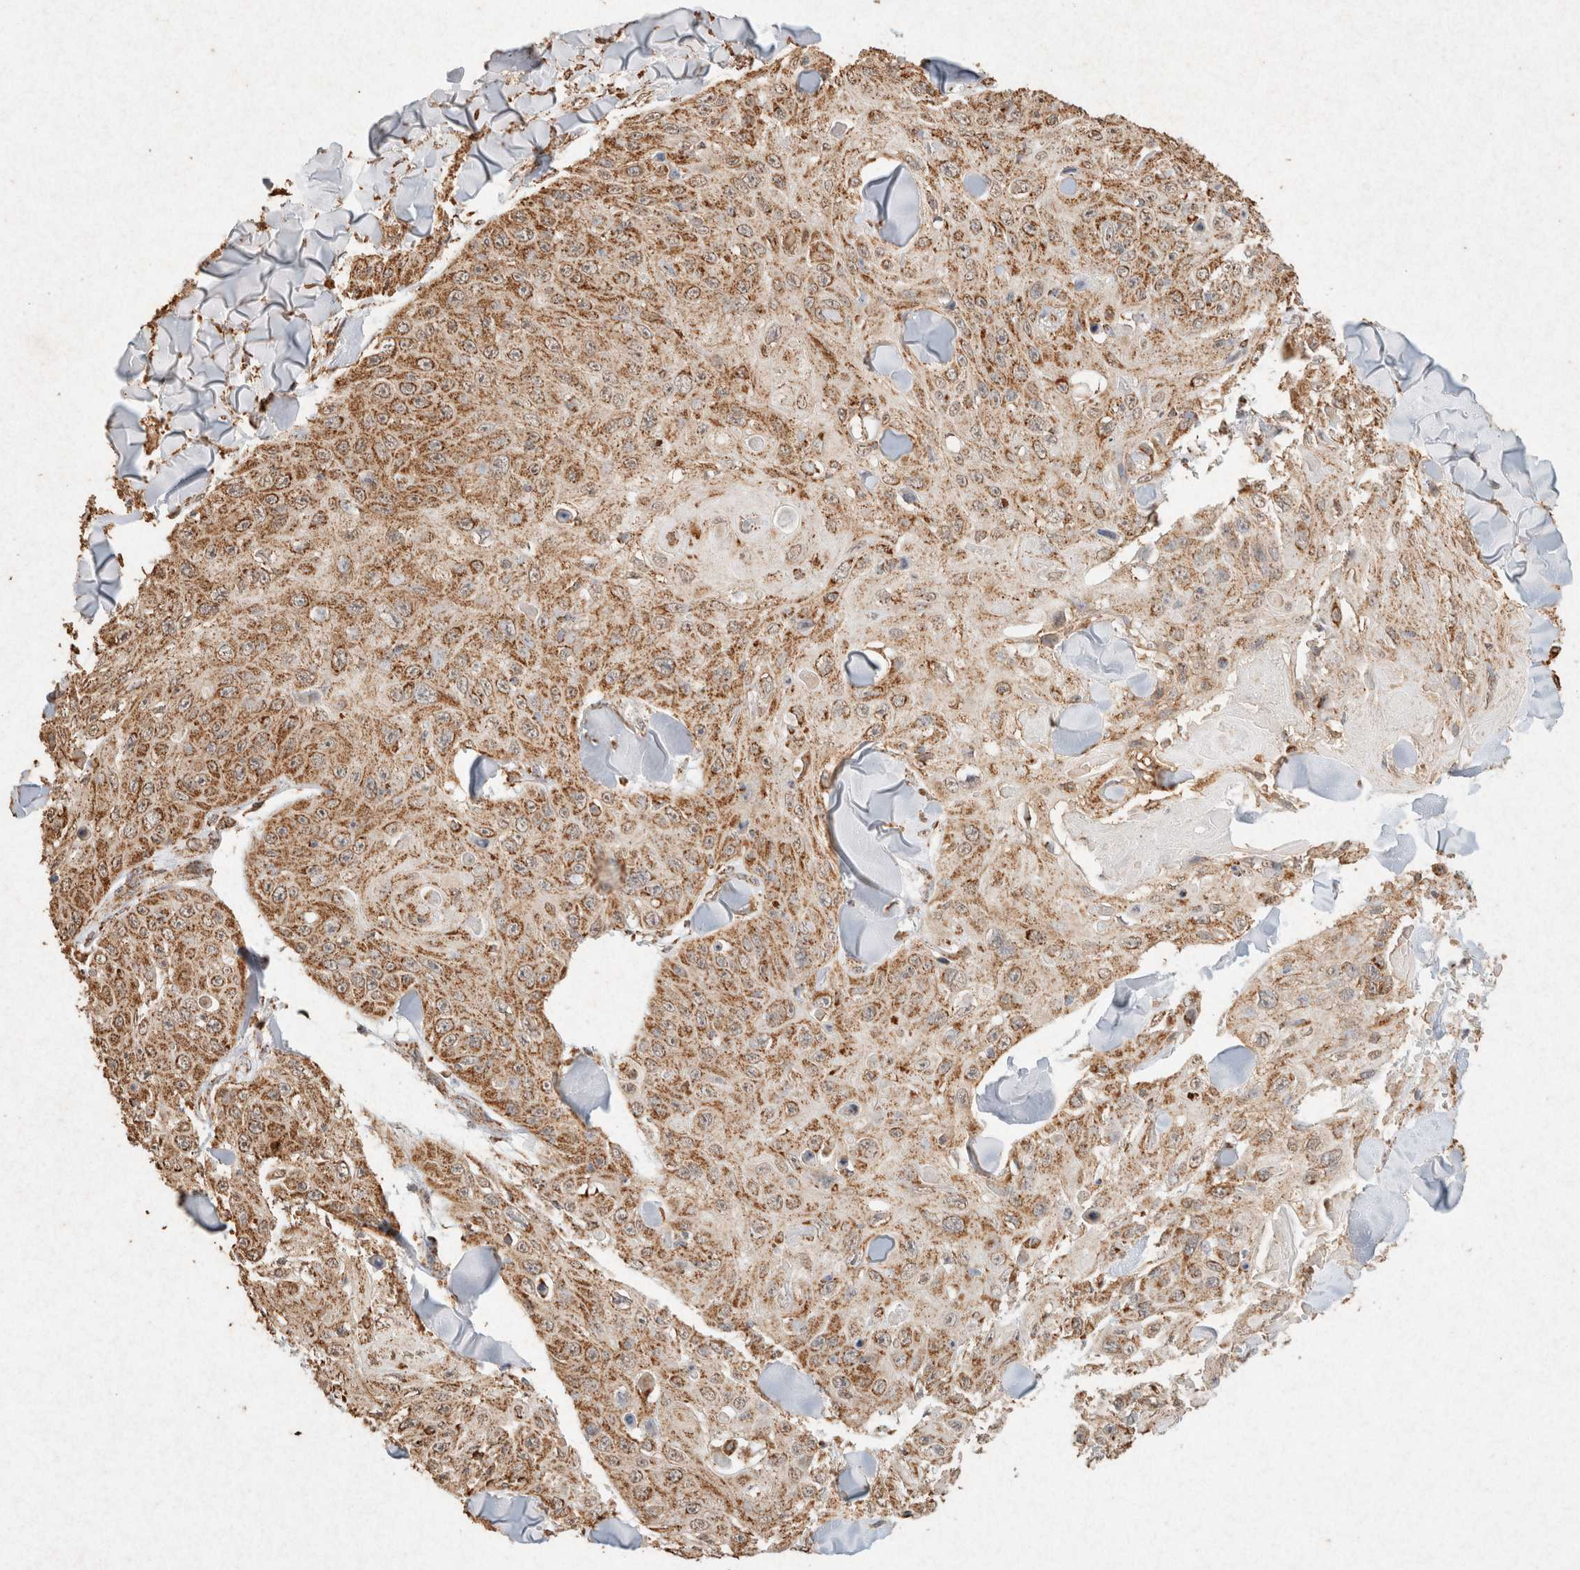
{"staining": {"intensity": "moderate", "quantity": ">75%", "location": "cytoplasmic/membranous"}, "tissue": "skin cancer", "cell_type": "Tumor cells", "image_type": "cancer", "snomed": [{"axis": "morphology", "description": "Squamous cell carcinoma, NOS"}, {"axis": "topography", "description": "Skin"}], "caption": "Skin squamous cell carcinoma stained with a brown dye exhibits moderate cytoplasmic/membranous positive positivity in about >75% of tumor cells.", "gene": "SDC2", "patient": {"sex": "male", "age": 86}}